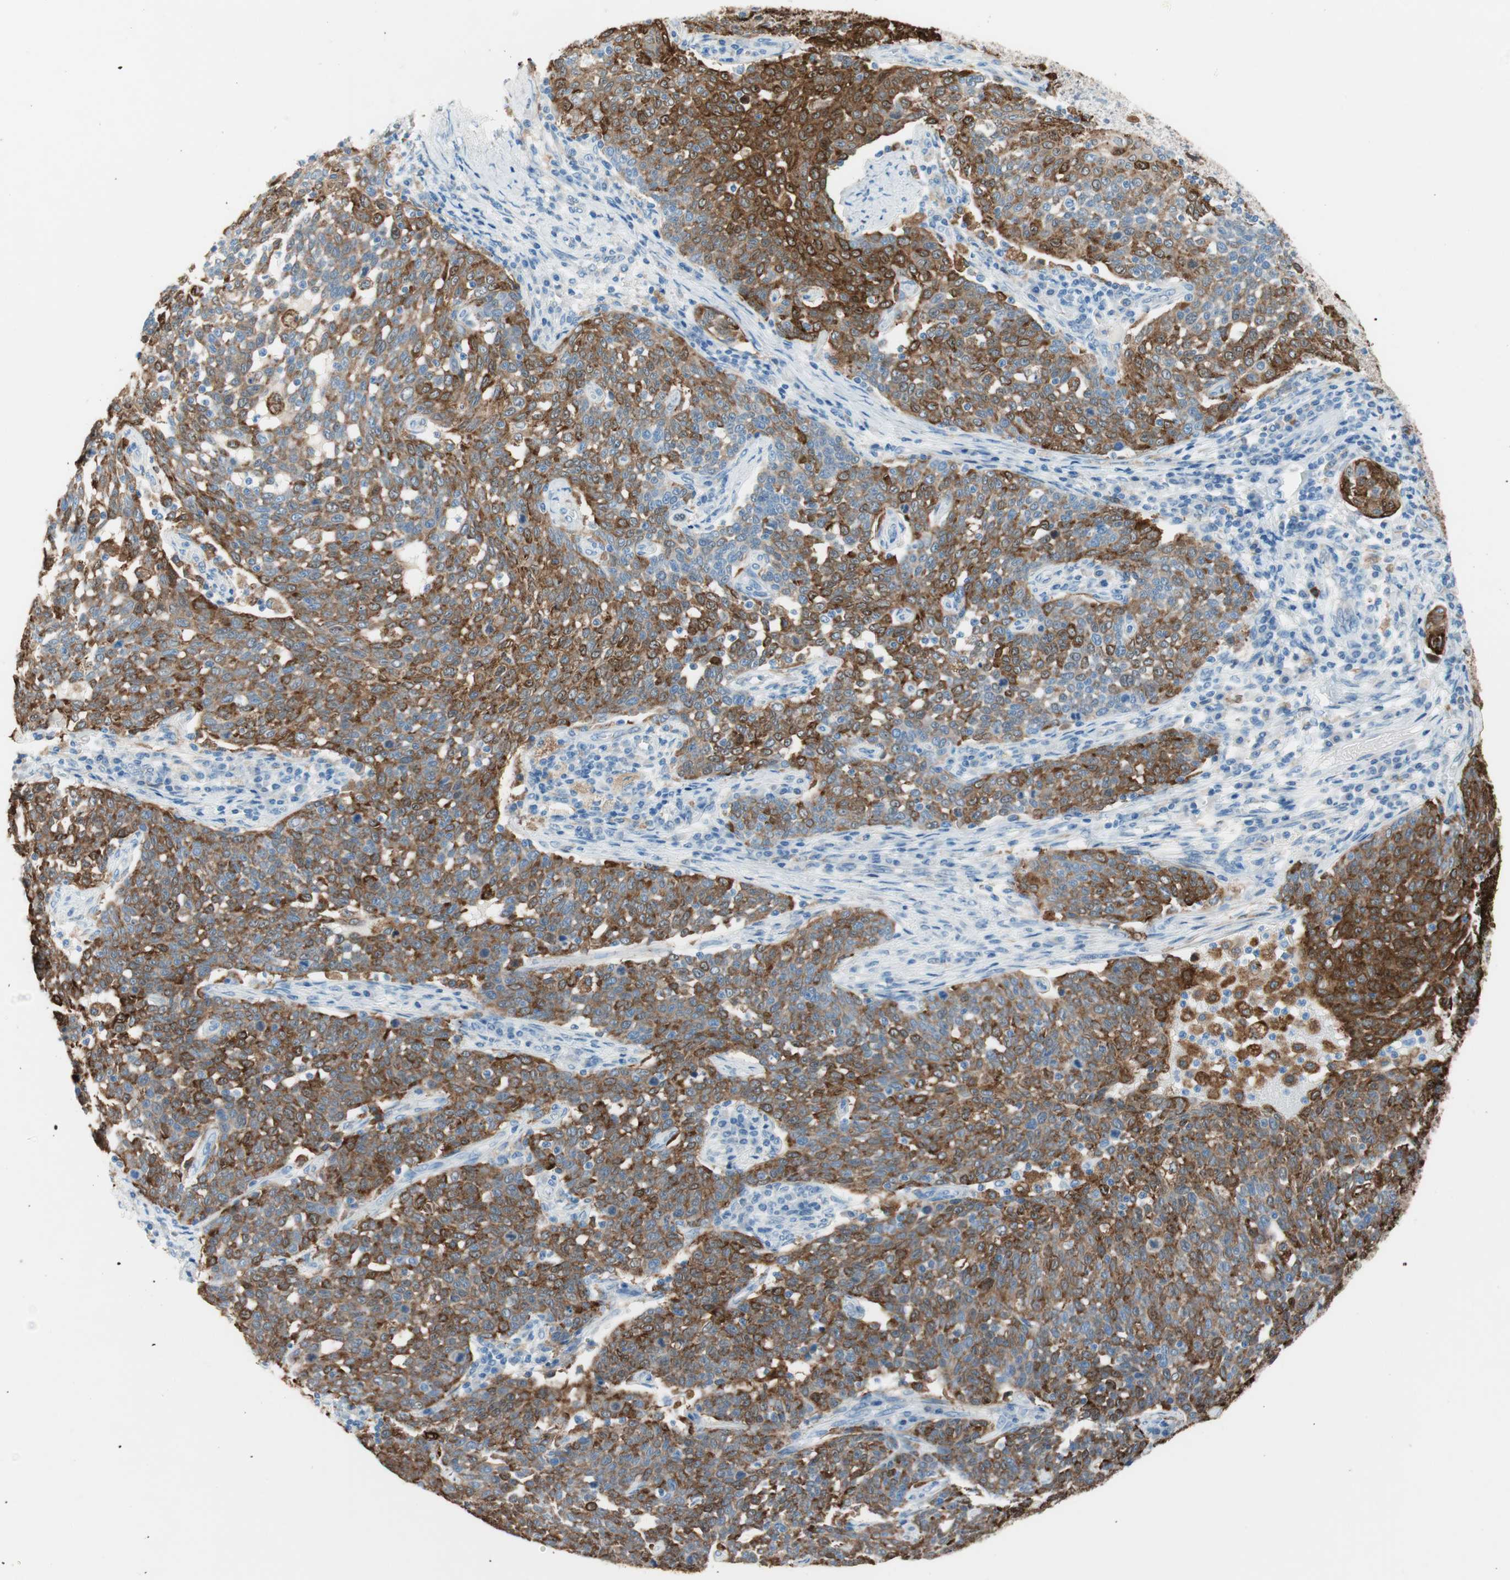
{"staining": {"intensity": "strong", "quantity": "25%-75%", "location": "cytoplasmic/membranous"}, "tissue": "cervical cancer", "cell_type": "Tumor cells", "image_type": "cancer", "snomed": [{"axis": "morphology", "description": "Squamous cell carcinoma, NOS"}, {"axis": "topography", "description": "Cervix"}], "caption": "Squamous cell carcinoma (cervical) was stained to show a protein in brown. There is high levels of strong cytoplasmic/membranous staining in approximately 25%-75% of tumor cells.", "gene": "GLUL", "patient": {"sex": "female", "age": 34}}